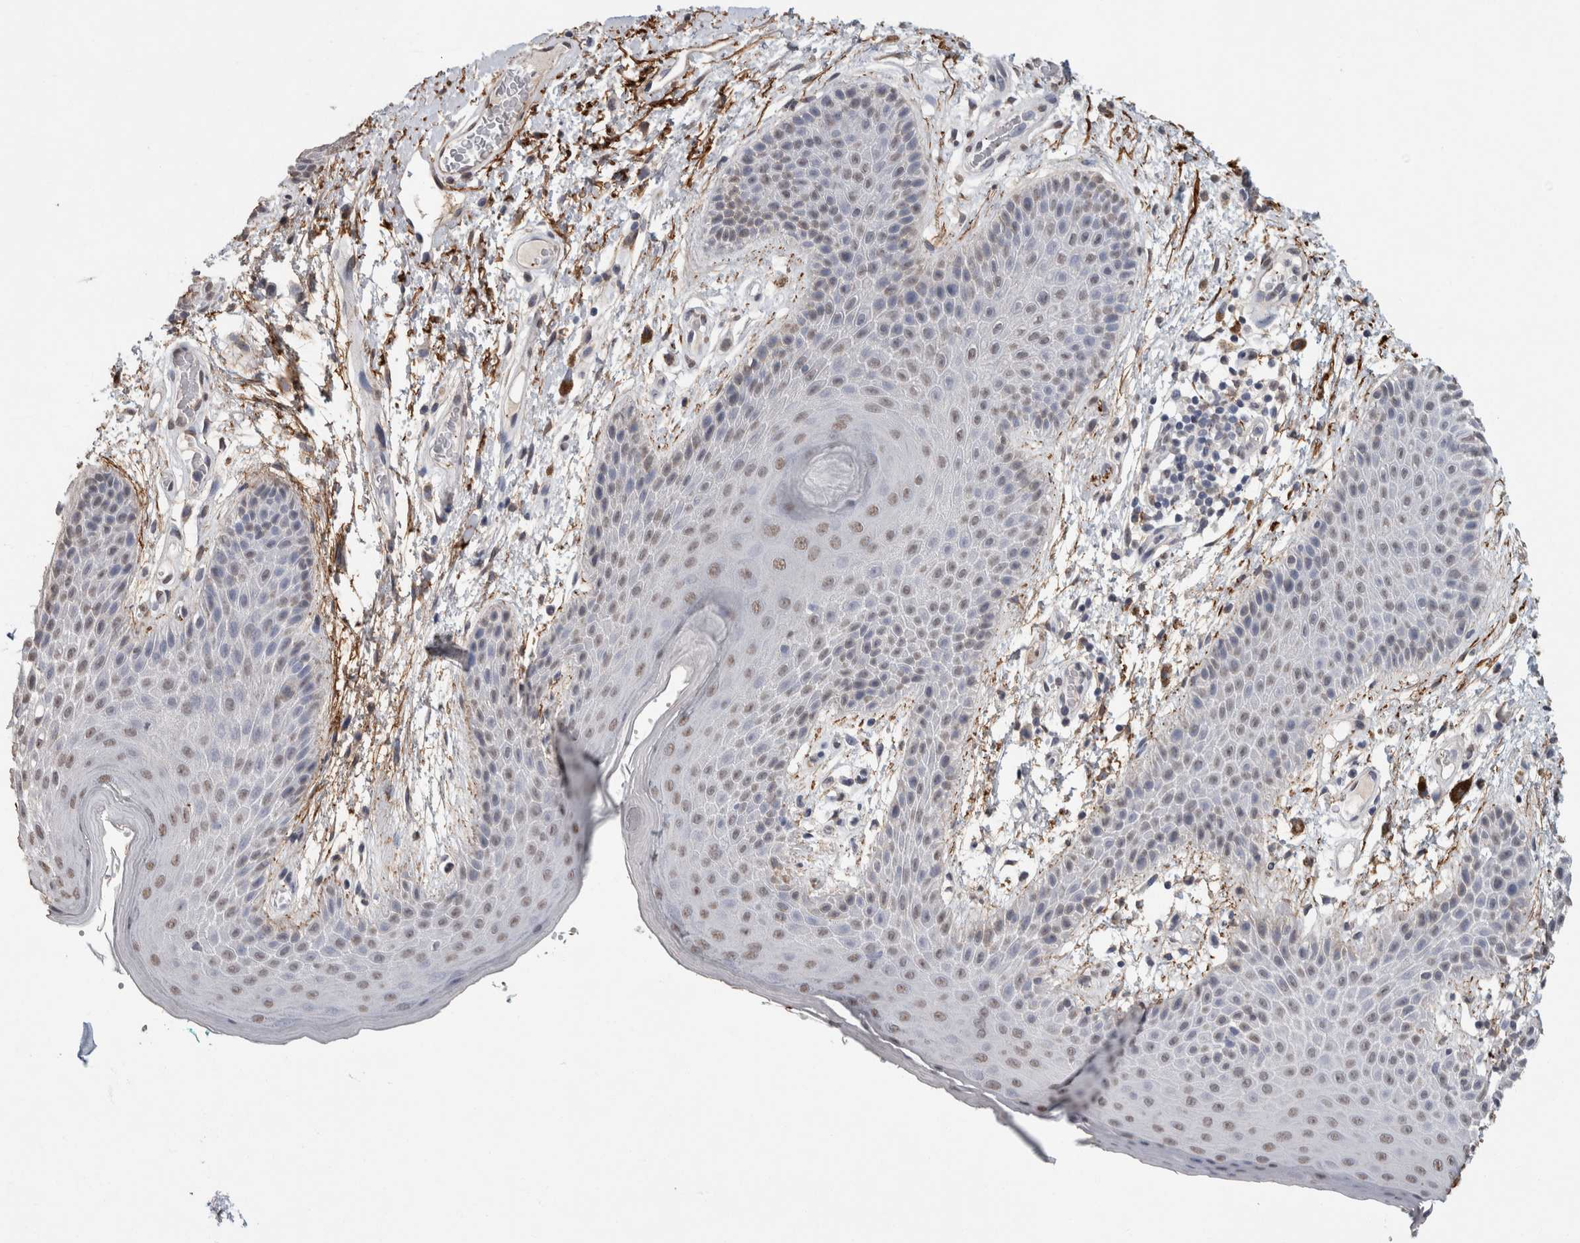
{"staining": {"intensity": "weak", "quantity": "25%-75%", "location": "nuclear"}, "tissue": "skin", "cell_type": "Epidermal cells", "image_type": "normal", "snomed": [{"axis": "morphology", "description": "Normal tissue, NOS"}, {"axis": "topography", "description": "Anal"}], "caption": "A micrograph showing weak nuclear expression in about 25%-75% of epidermal cells in unremarkable skin, as visualized by brown immunohistochemical staining.", "gene": "LTBP1", "patient": {"sex": "male", "age": 74}}